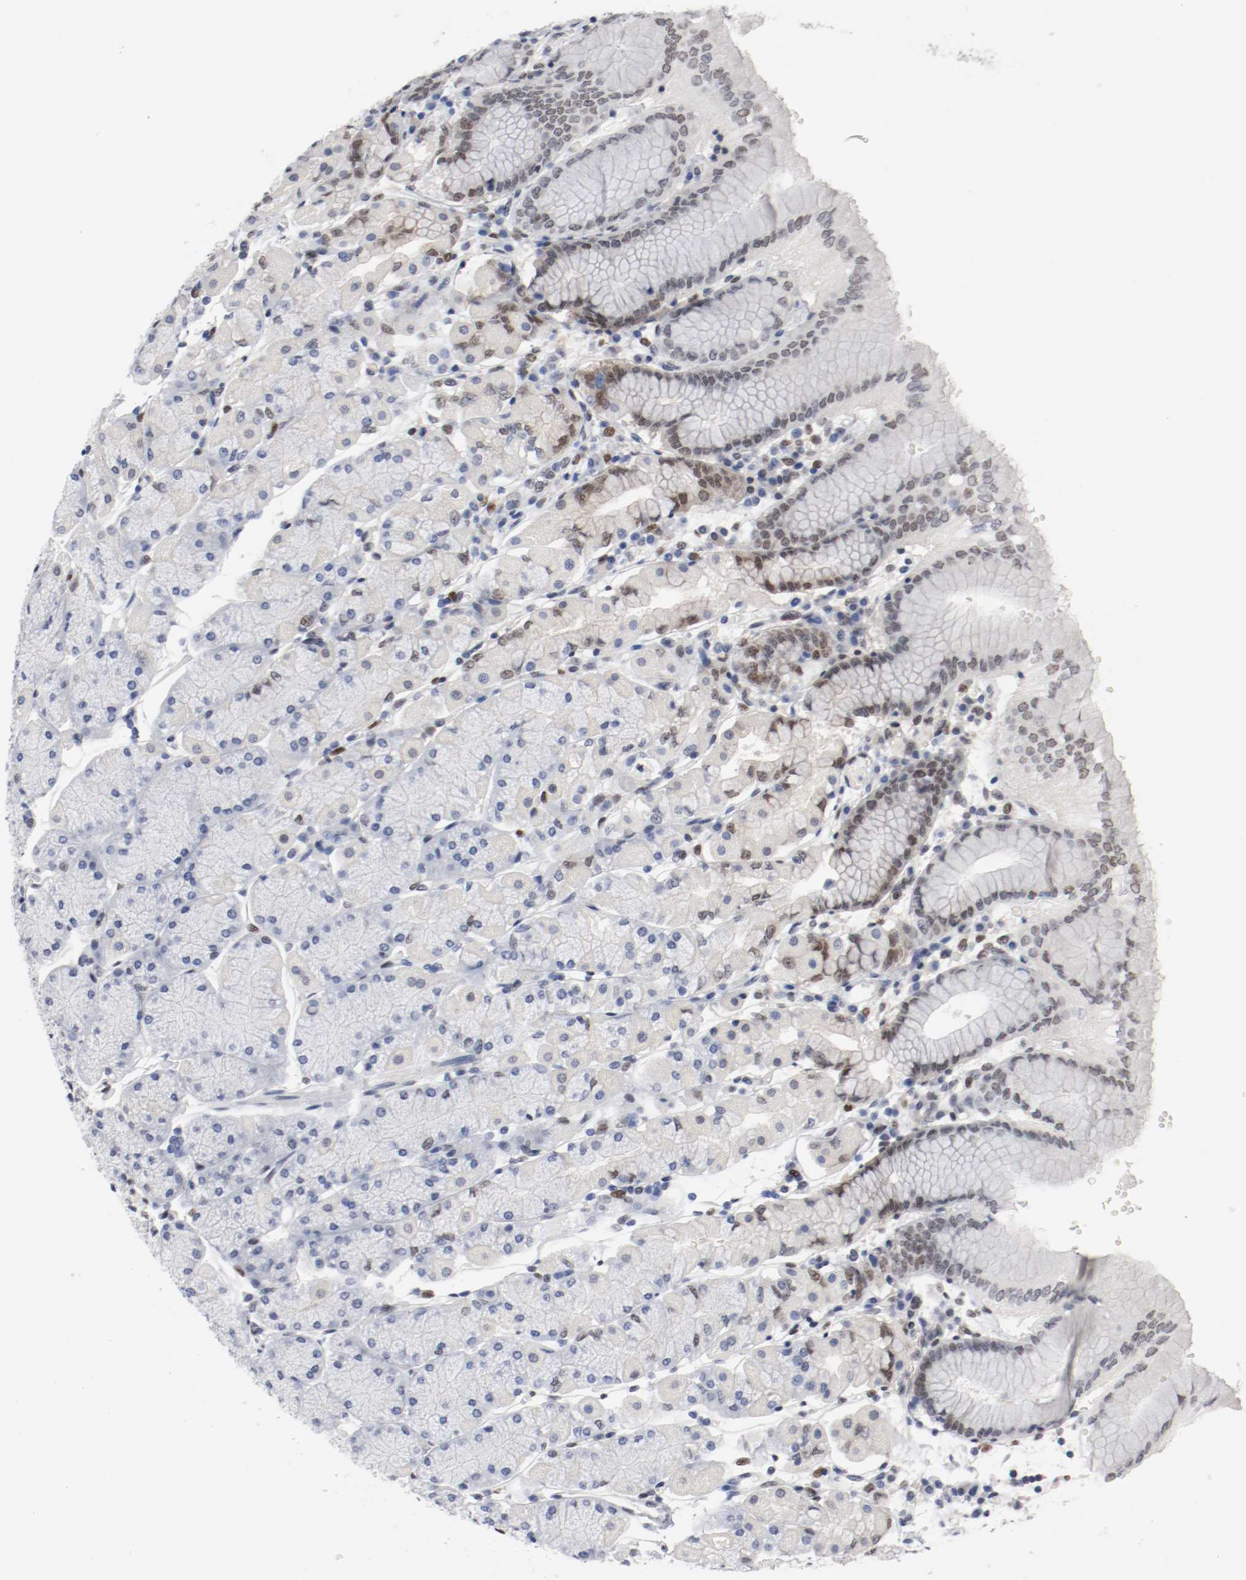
{"staining": {"intensity": "moderate", "quantity": "25%-75%", "location": "nuclear"}, "tissue": "stomach", "cell_type": "Glandular cells", "image_type": "normal", "snomed": [{"axis": "morphology", "description": "Normal tissue, NOS"}, {"axis": "topography", "description": "Stomach, upper"}, {"axis": "topography", "description": "Stomach"}], "caption": "Immunohistochemistry (DAB) staining of unremarkable human stomach demonstrates moderate nuclear protein positivity in about 25%-75% of glandular cells. The protein is shown in brown color, while the nuclei are stained blue.", "gene": "ARNT", "patient": {"sex": "male", "age": 76}}